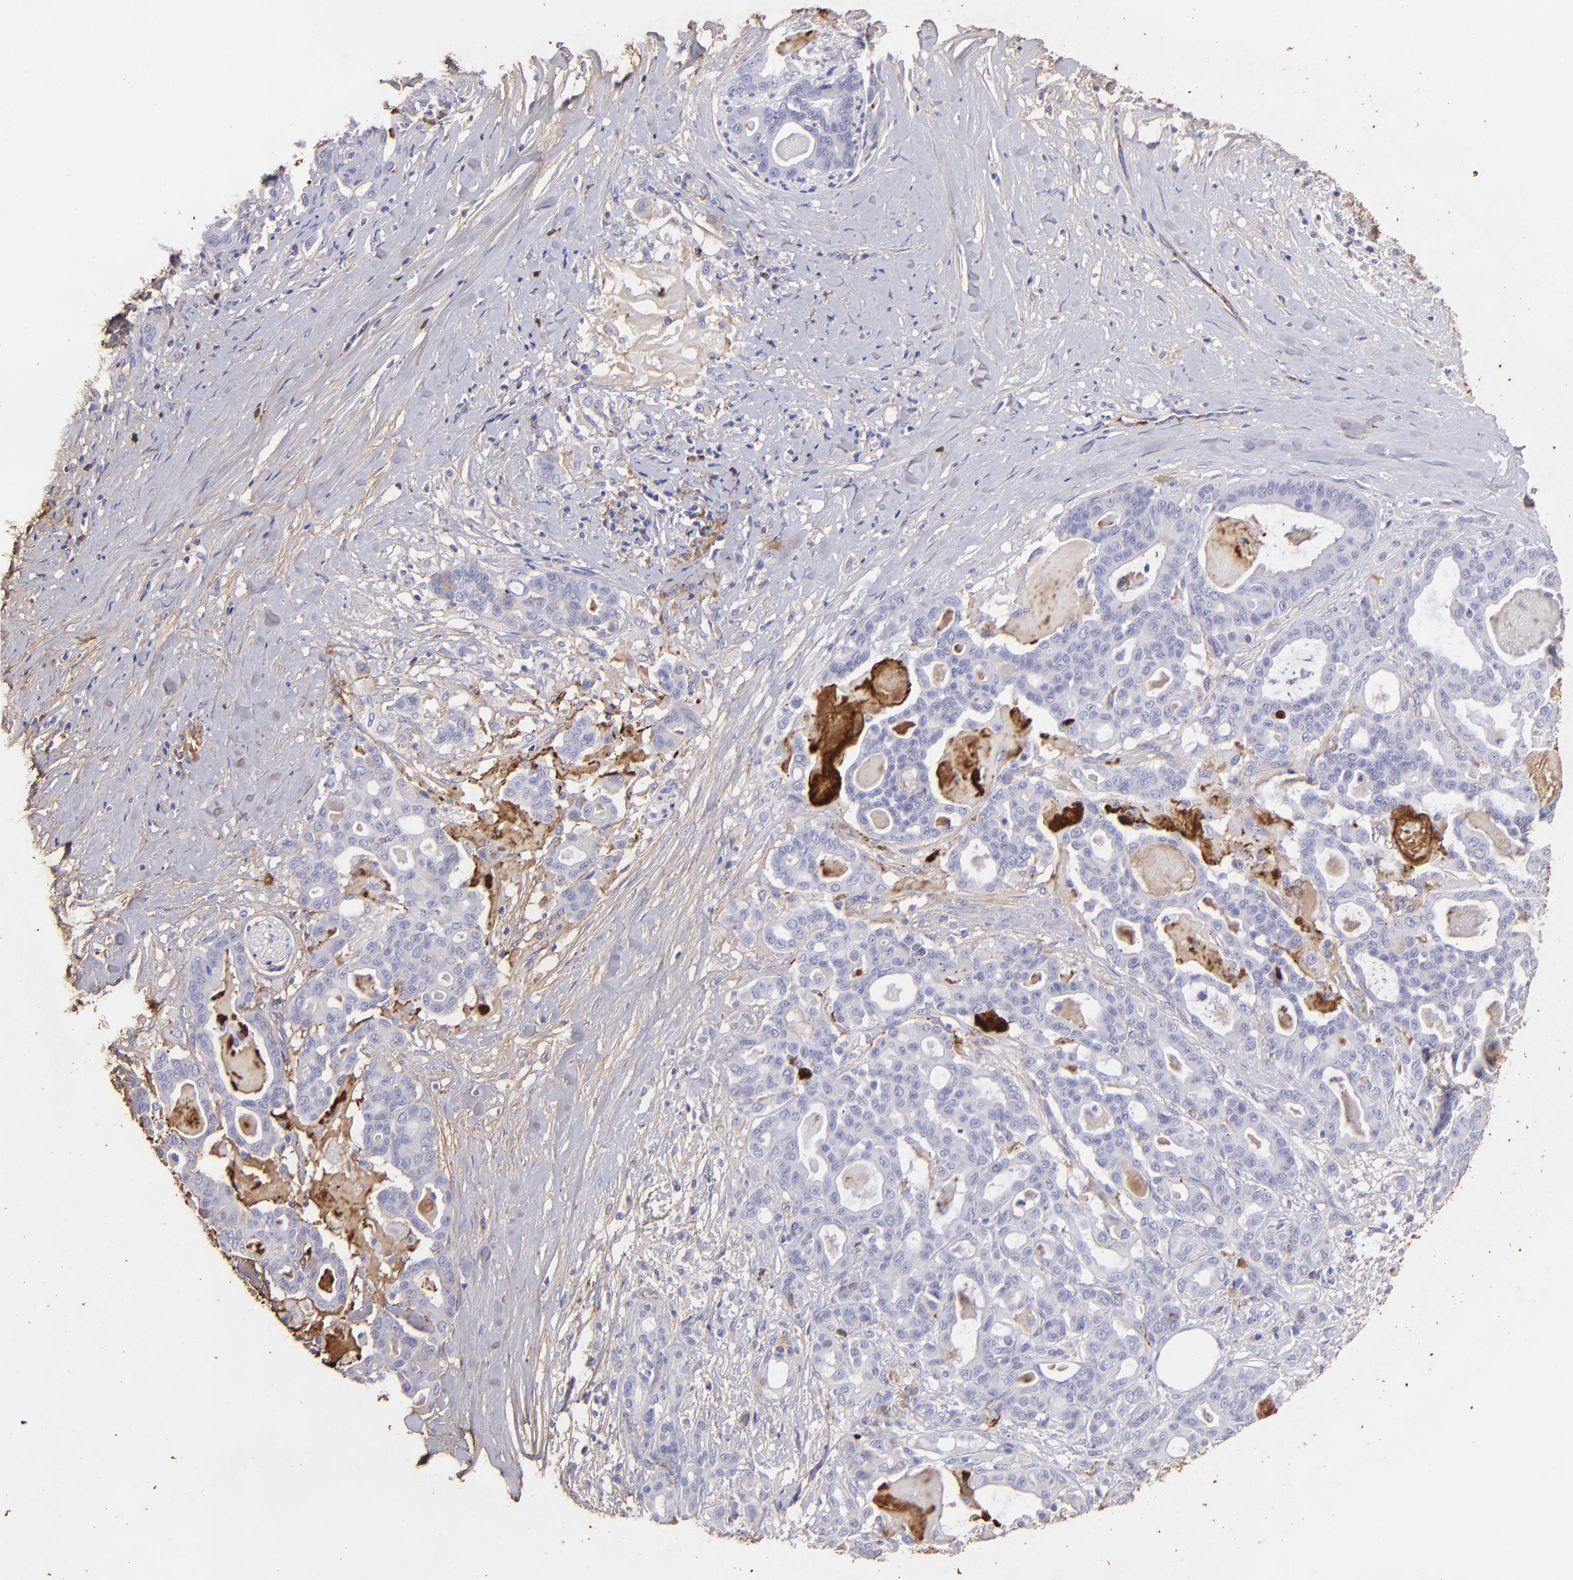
{"staining": {"intensity": "negative", "quantity": "none", "location": "none"}, "tissue": "pancreatic cancer", "cell_type": "Tumor cells", "image_type": "cancer", "snomed": [{"axis": "morphology", "description": "Adenocarcinoma, NOS"}, {"axis": "topography", "description": "Pancreas"}], "caption": "Photomicrograph shows no protein staining in tumor cells of pancreatic cancer tissue.", "gene": "FGB", "patient": {"sex": "male", "age": 63}}